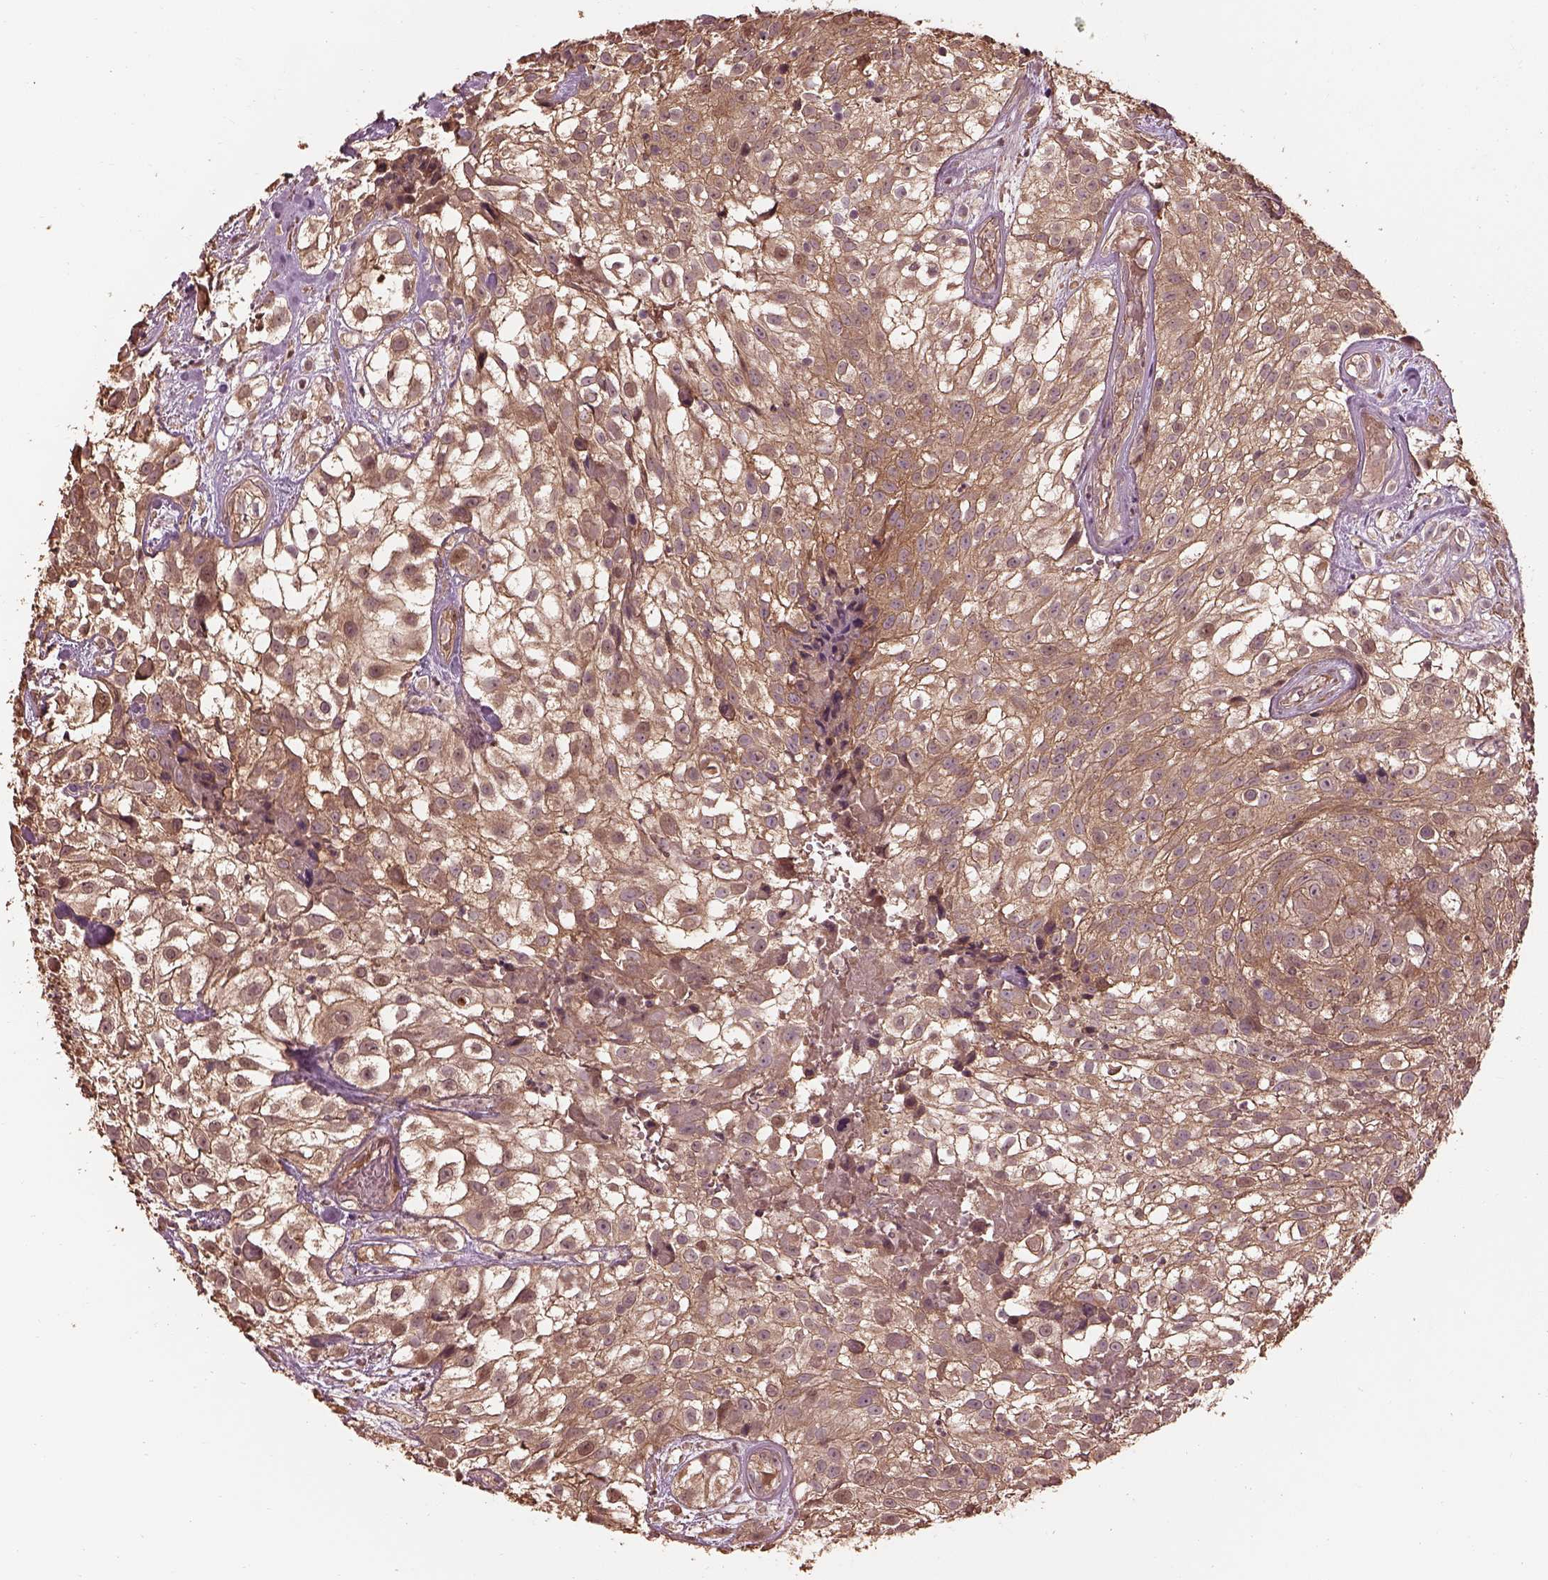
{"staining": {"intensity": "moderate", "quantity": ">75%", "location": "cytoplasmic/membranous"}, "tissue": "urothelial cancer", "cell_type": "Tumor cells", "image_type": "cancer", "snomed": [{"axis": "morphology", "description": "Urothelial carcinoma, High grade"}, {"axis": "topography", "description": "Urinary bladder"}], "caption": "Immunohistochemical staining of urothelial cancer reveals medium levels of moderate cytoplasmic/membranous protein staining in about >75% of tumor cells.", "gene": "METTL4", "patient": {"sex": "male", "age": 56}}